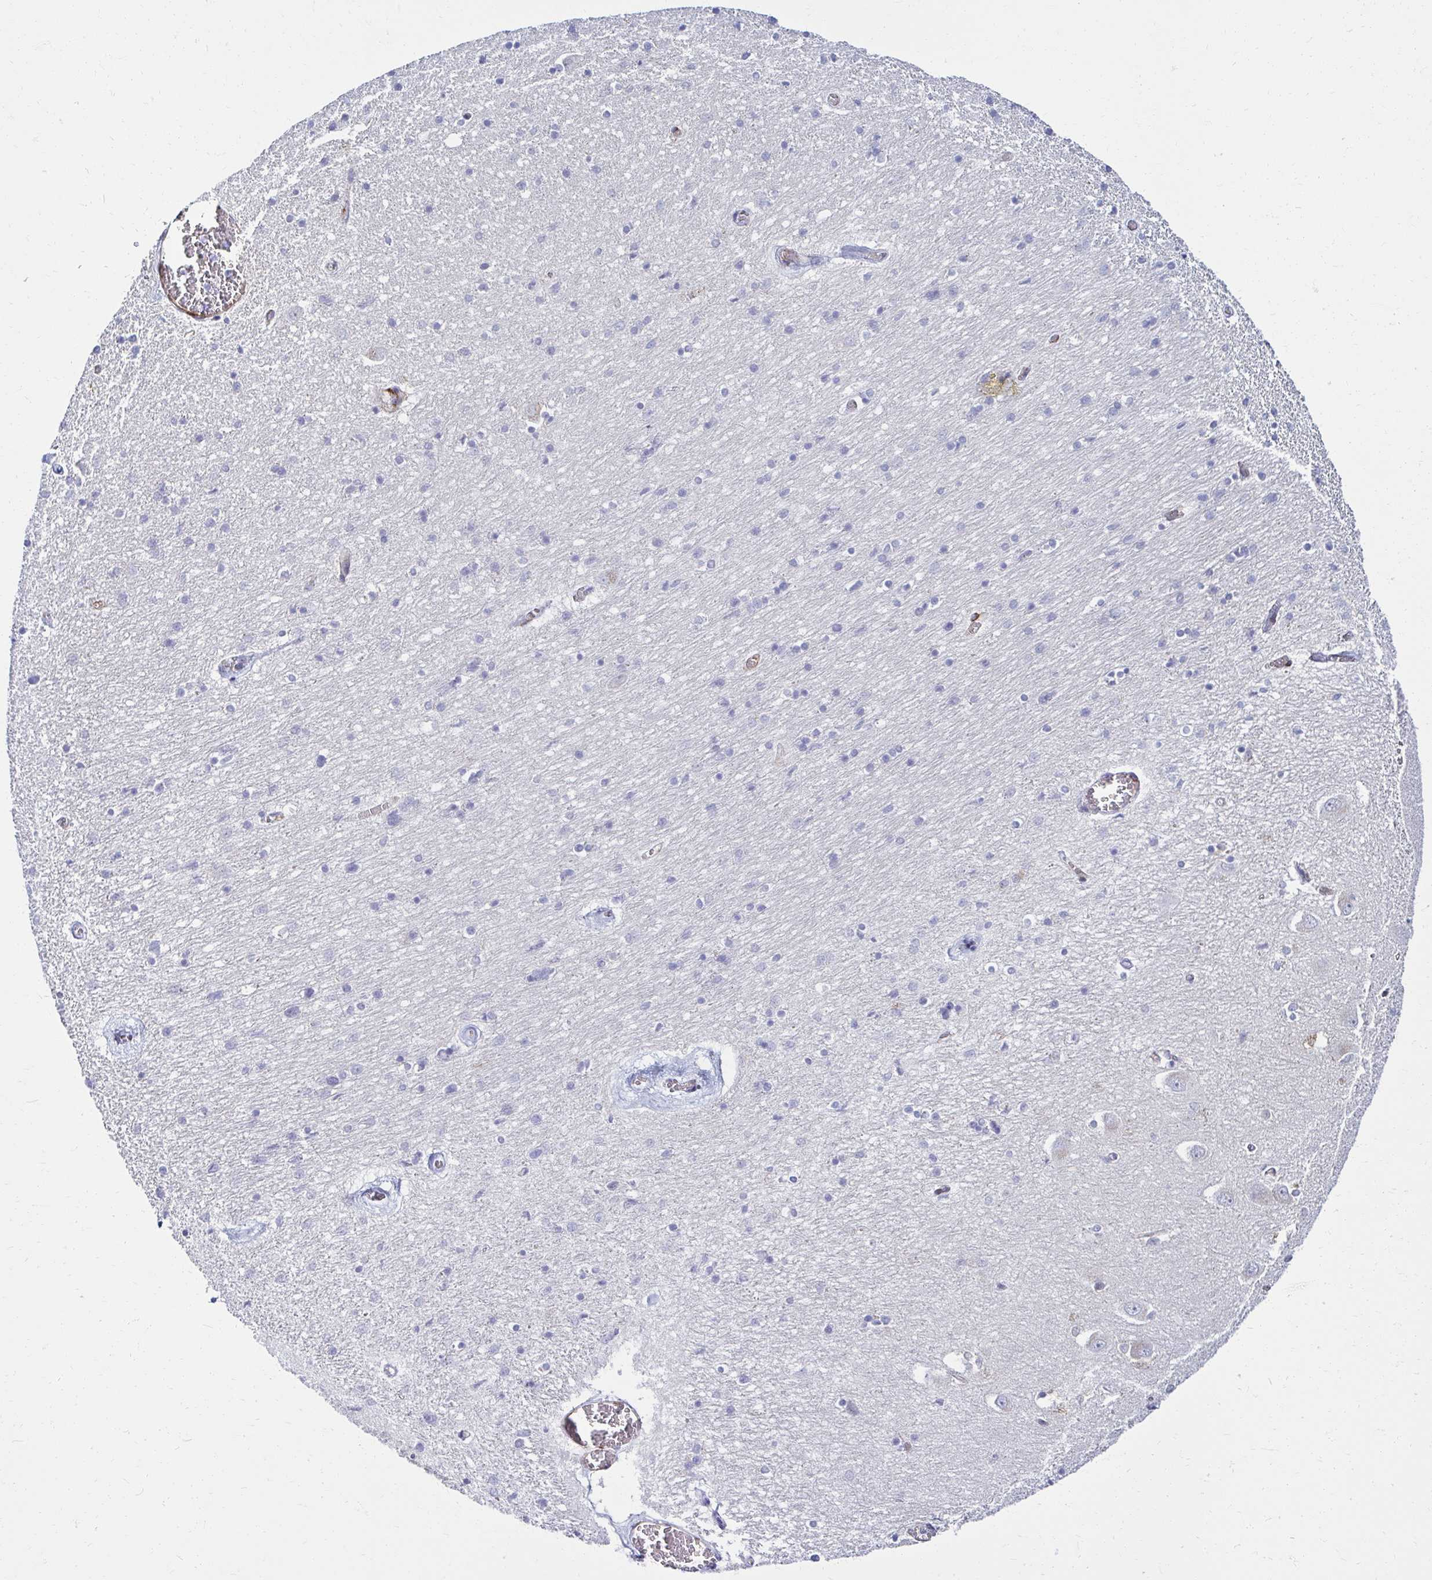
{"staining": {"intensity": "negative", "quantity": "none", "location": "none"}, "tissue": "caudate", "cell_type": "Glial cells", "image_type": "normal", "snomed": [{"axis": "morphology", "description": "Normal tissue, NOS"}, {"axis": "topography", "description": "Lateral ventricle wall"}, {"axis": "topography", "description": "Hippocampus"}], "caption": "The immunohistochemistry (IHC) micrograph has no significant positivity in glial cells of caudate. Brightfield microscopy of IHC stained with DAB (brown) and hematoxylin (blue), captured at high magnification.", "gene": "ANKRD62", "patient": {"sex": "female", "age": 63}}